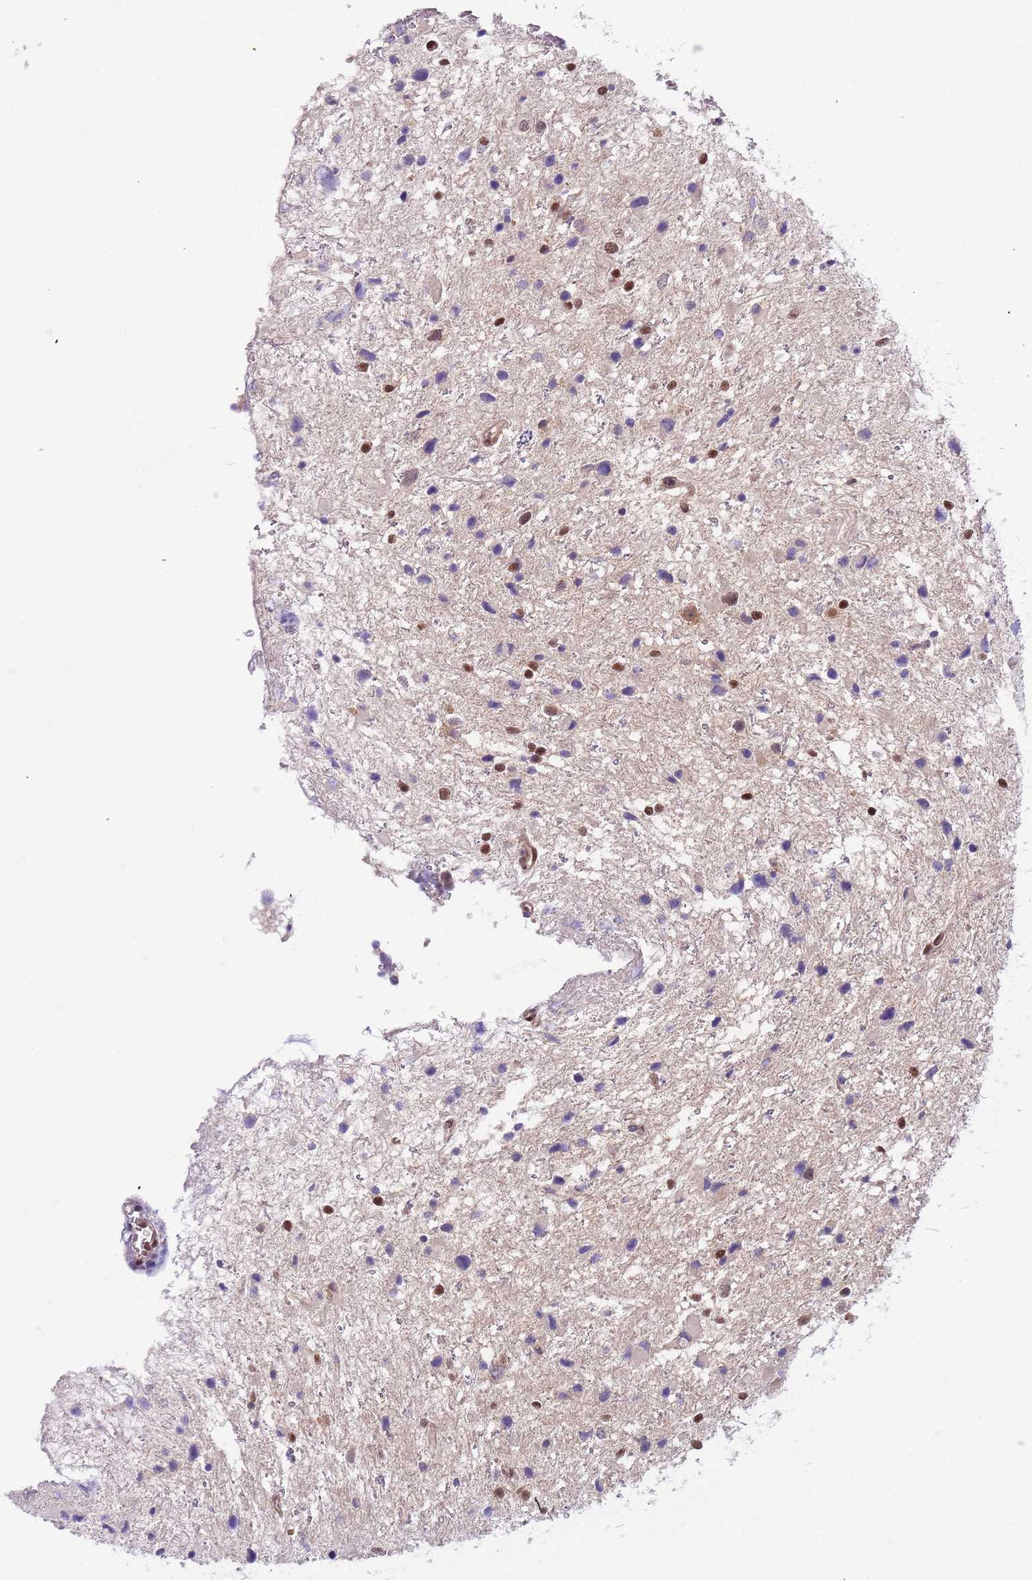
{"staining": {"intensity": "strong", "quantity": "<25%", "location": "nuclear"}, "tissue": "glioma", "cell_type": "Tumor cells", "image_type": "cancer", "snomed": [{"axis": "morphology", "description": "Glioma, malignant, Low grade"}, {"axis": "topography", "description": "Brain"}], "caption": "Glioma stained with a protein marker exhibits strong staining in tumor cells.", "gene": "RMND5B", "patient": {"sex": "female", "age": 32}}